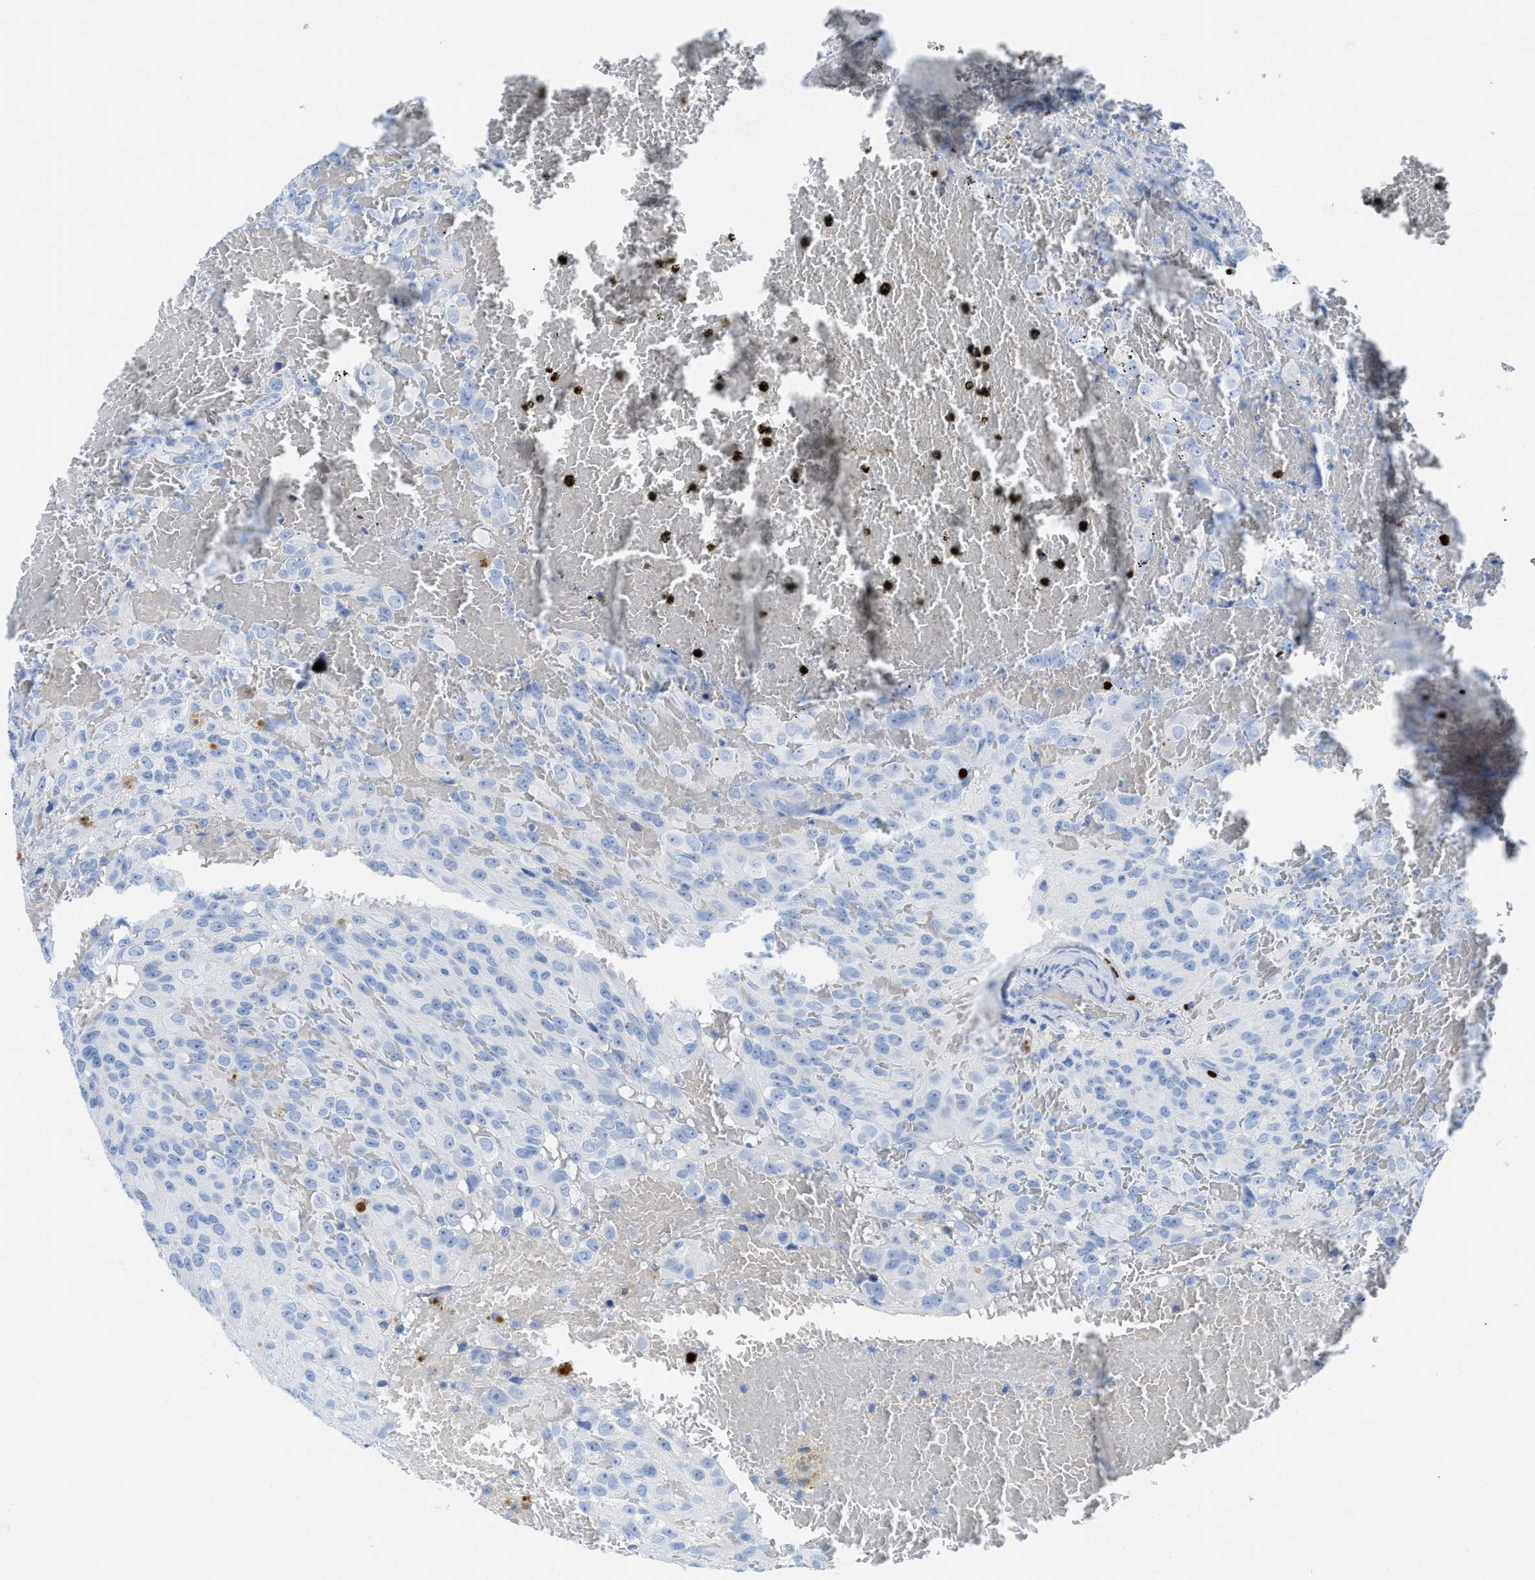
{"staining": {"intensity": "negative", "quantity": "none", "location": "none"}, "tissue": "glioma", "cell_type": "Tumor cells", "image_type": "cancer", "snomed": [{"axis": "morphology", "description": "Glioma, malignant, High grade"}, {"axis": "topography", "description": "Brain"}], "caption": "DAB (3,3'-diaminobenzidine) immunohistochemical staining of human glioma exhibits no significant staining in tumor cells. (DAB (3,3'-diaminobenzidine) IHC with hematoxylin counter stain).", "gene": "TCL1A", "patient": {"sex": "male", "age": 32}}